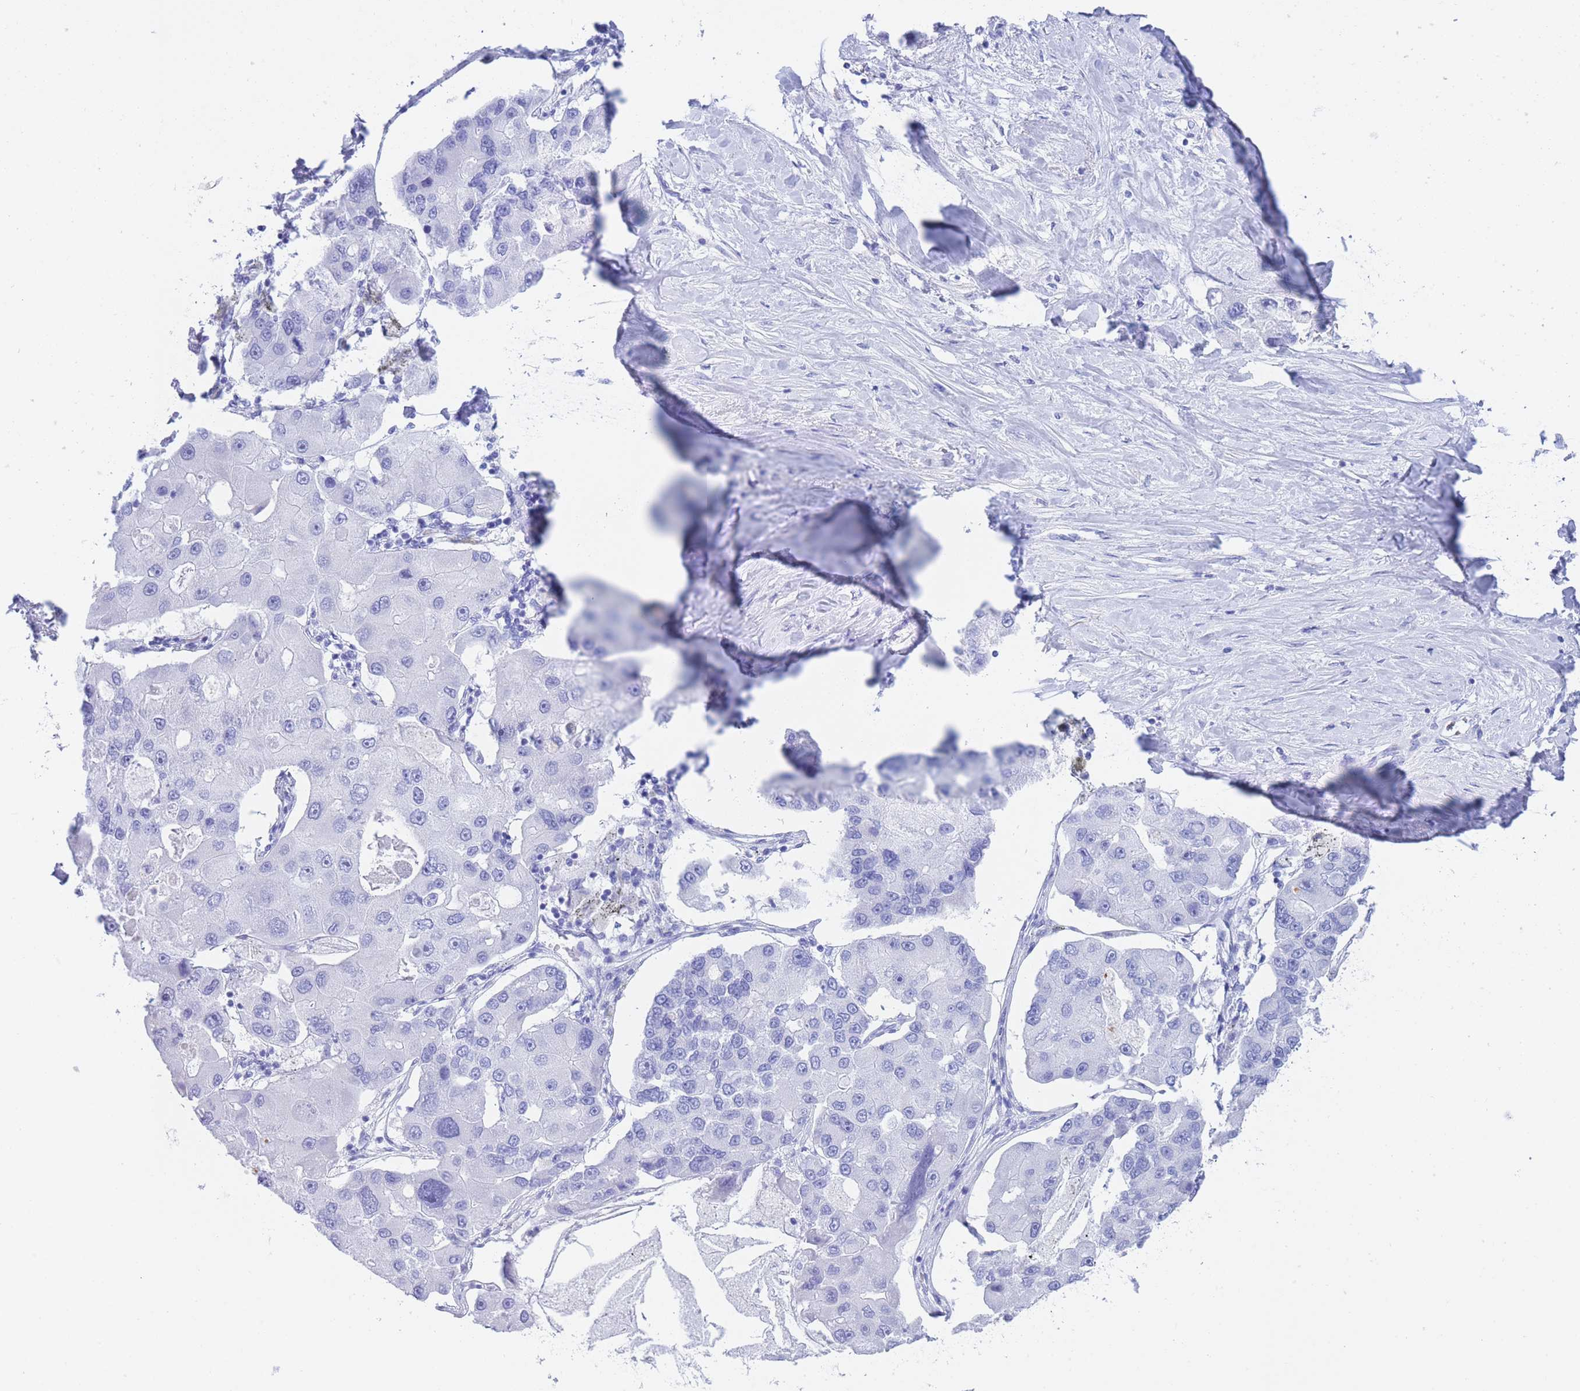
{"staining": {"intensity": "negative", "quantity": "none", "location": "none"}, "tissue": "lung cancer", "cell_type": "Tumor cells", "image_type": "cancer", "snomed": [{"axis": "morphology", "description": "Adenocarcinoma, NOS"}, {"axis": "topography", "description": "Lung"}], "caption": "Tumor cells are negative for protein expression in human lung cancer (adenocarcinoma). (Brightfield microscopy of DAB IHC at high magnification).", "gene": "SLCO1B3", "patient": {"sex": "female", "age": 54}}